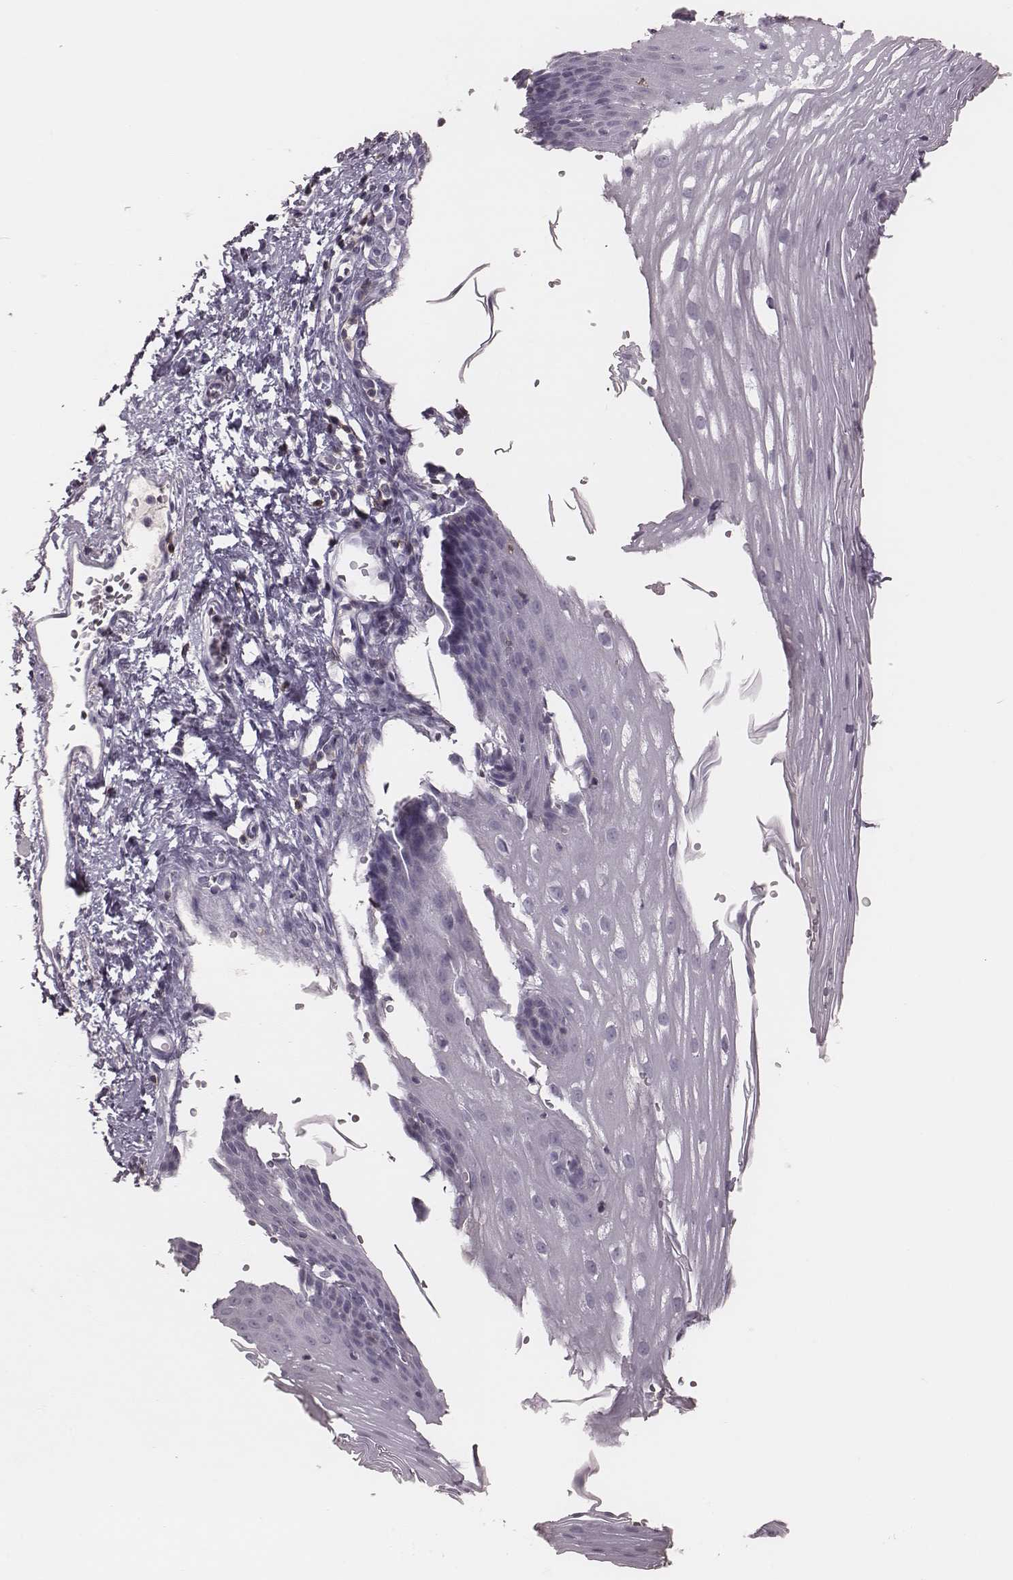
{"staining": {"intensity": "negative", "quantity": "none", "location": "none"}, "tissue": "esophagus", "cell_type": "Squamous epithelial cells", "image_type": "normal", "snomed": [{"axis": "morphology", "description": "Normal tissue, NOS"}, {"axis": "topography", "description": "Esophagus"}], "caption": "The photomicrograph shows no staining of squamous epithelial cells in benign esophagus.", "gene": "PDCD1", "patient": {"sex": "male", "age": 62}}